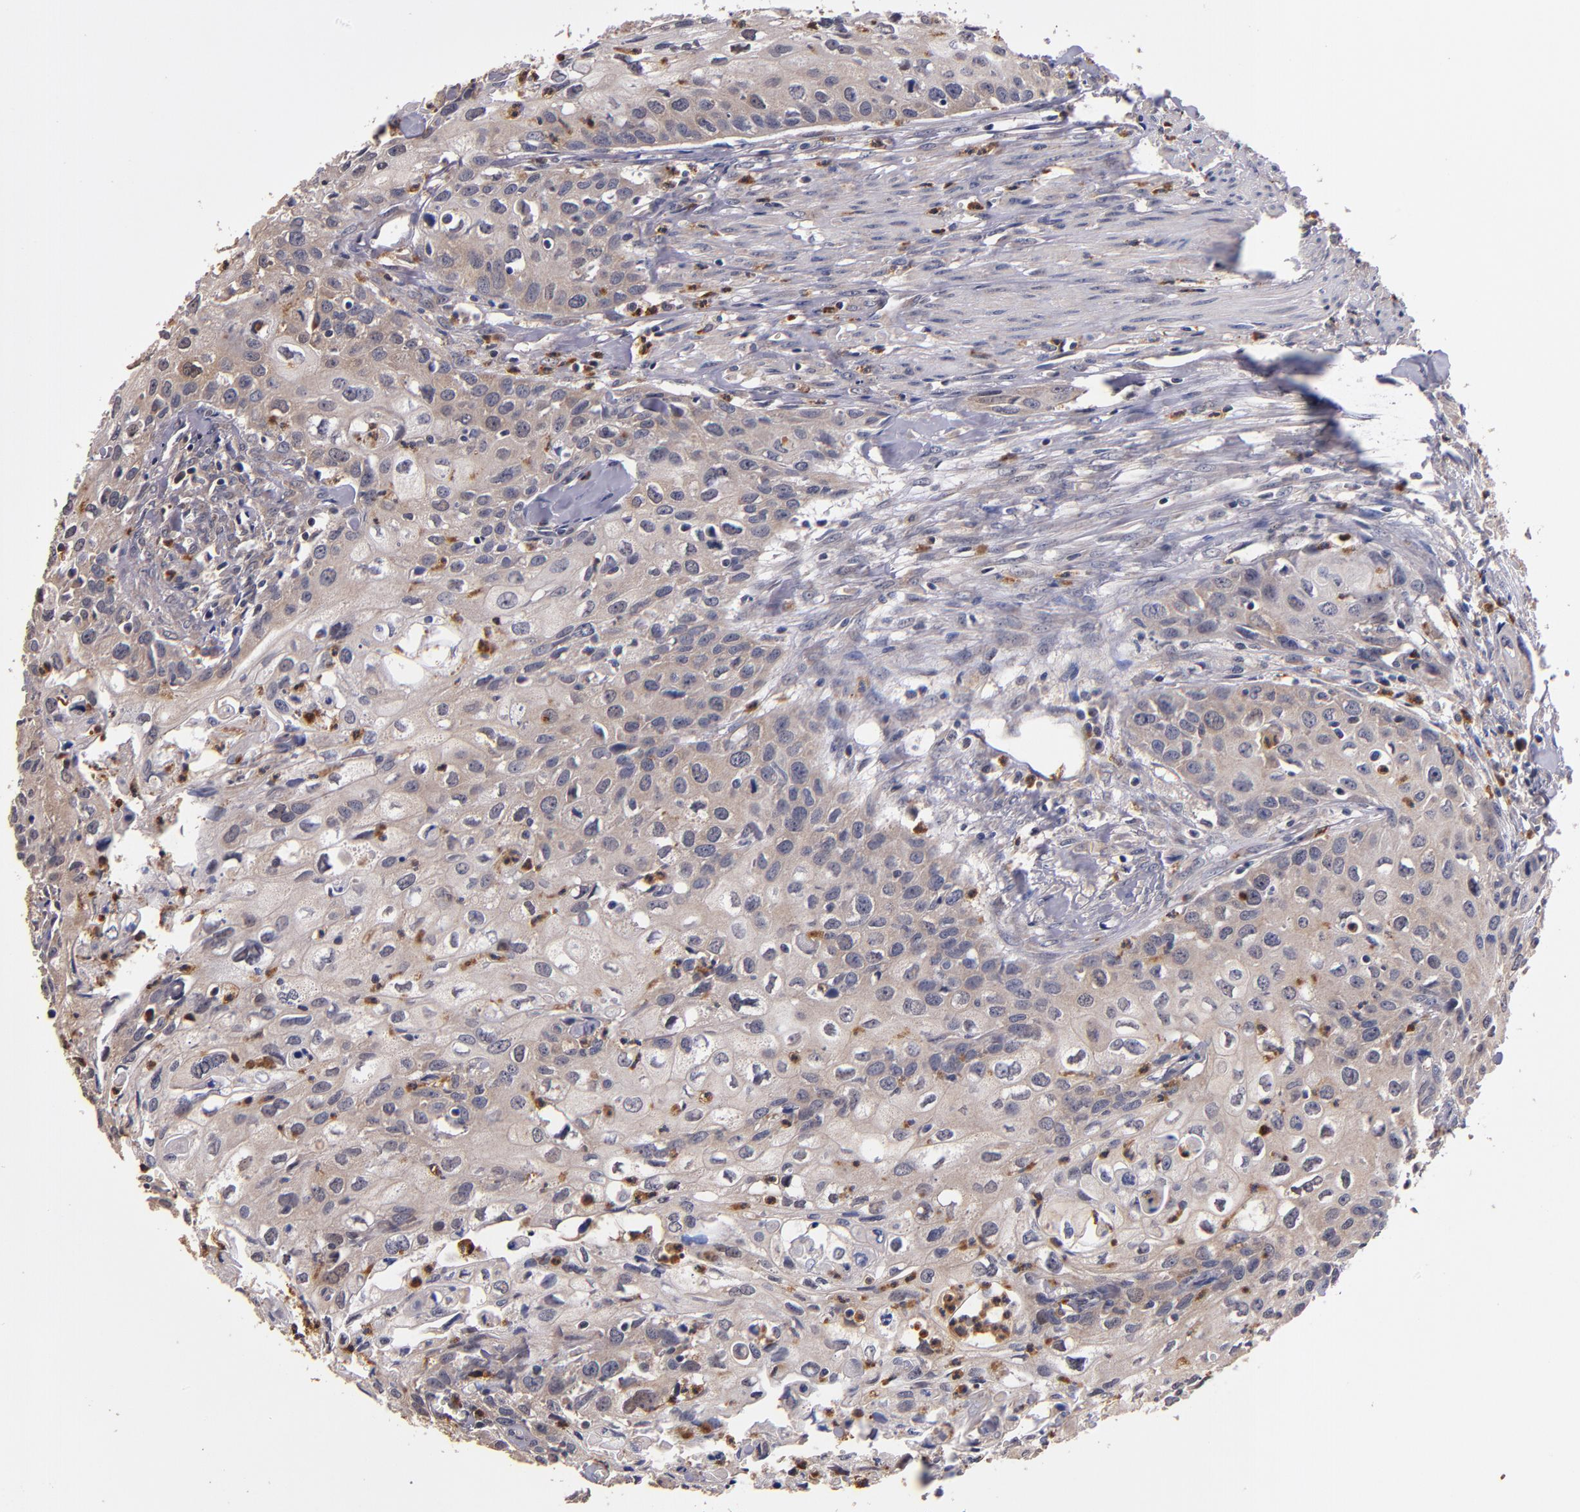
{"staining": {"intensity": "weak", "quantity": ">75%", "location": "cytoplasmic/membranous"}, "tissue": "urothelial cancer", "cell_type": "Tumor cells", "image_type": "cancer", "snomed": [{"axis": "morphology", "description": "Urothelial carcinoma, High grade"}, {"axis": "topography", "description": "Urinary bladder"}], "caption": "Weak cytoplasmic/membranous staining for a protein is appreciated in about >75% of tumor cells of high-grade urothelial carcinoma using IHC.", "gene": "TTLL12", "patient": {"sex": "male", "age": 54}}